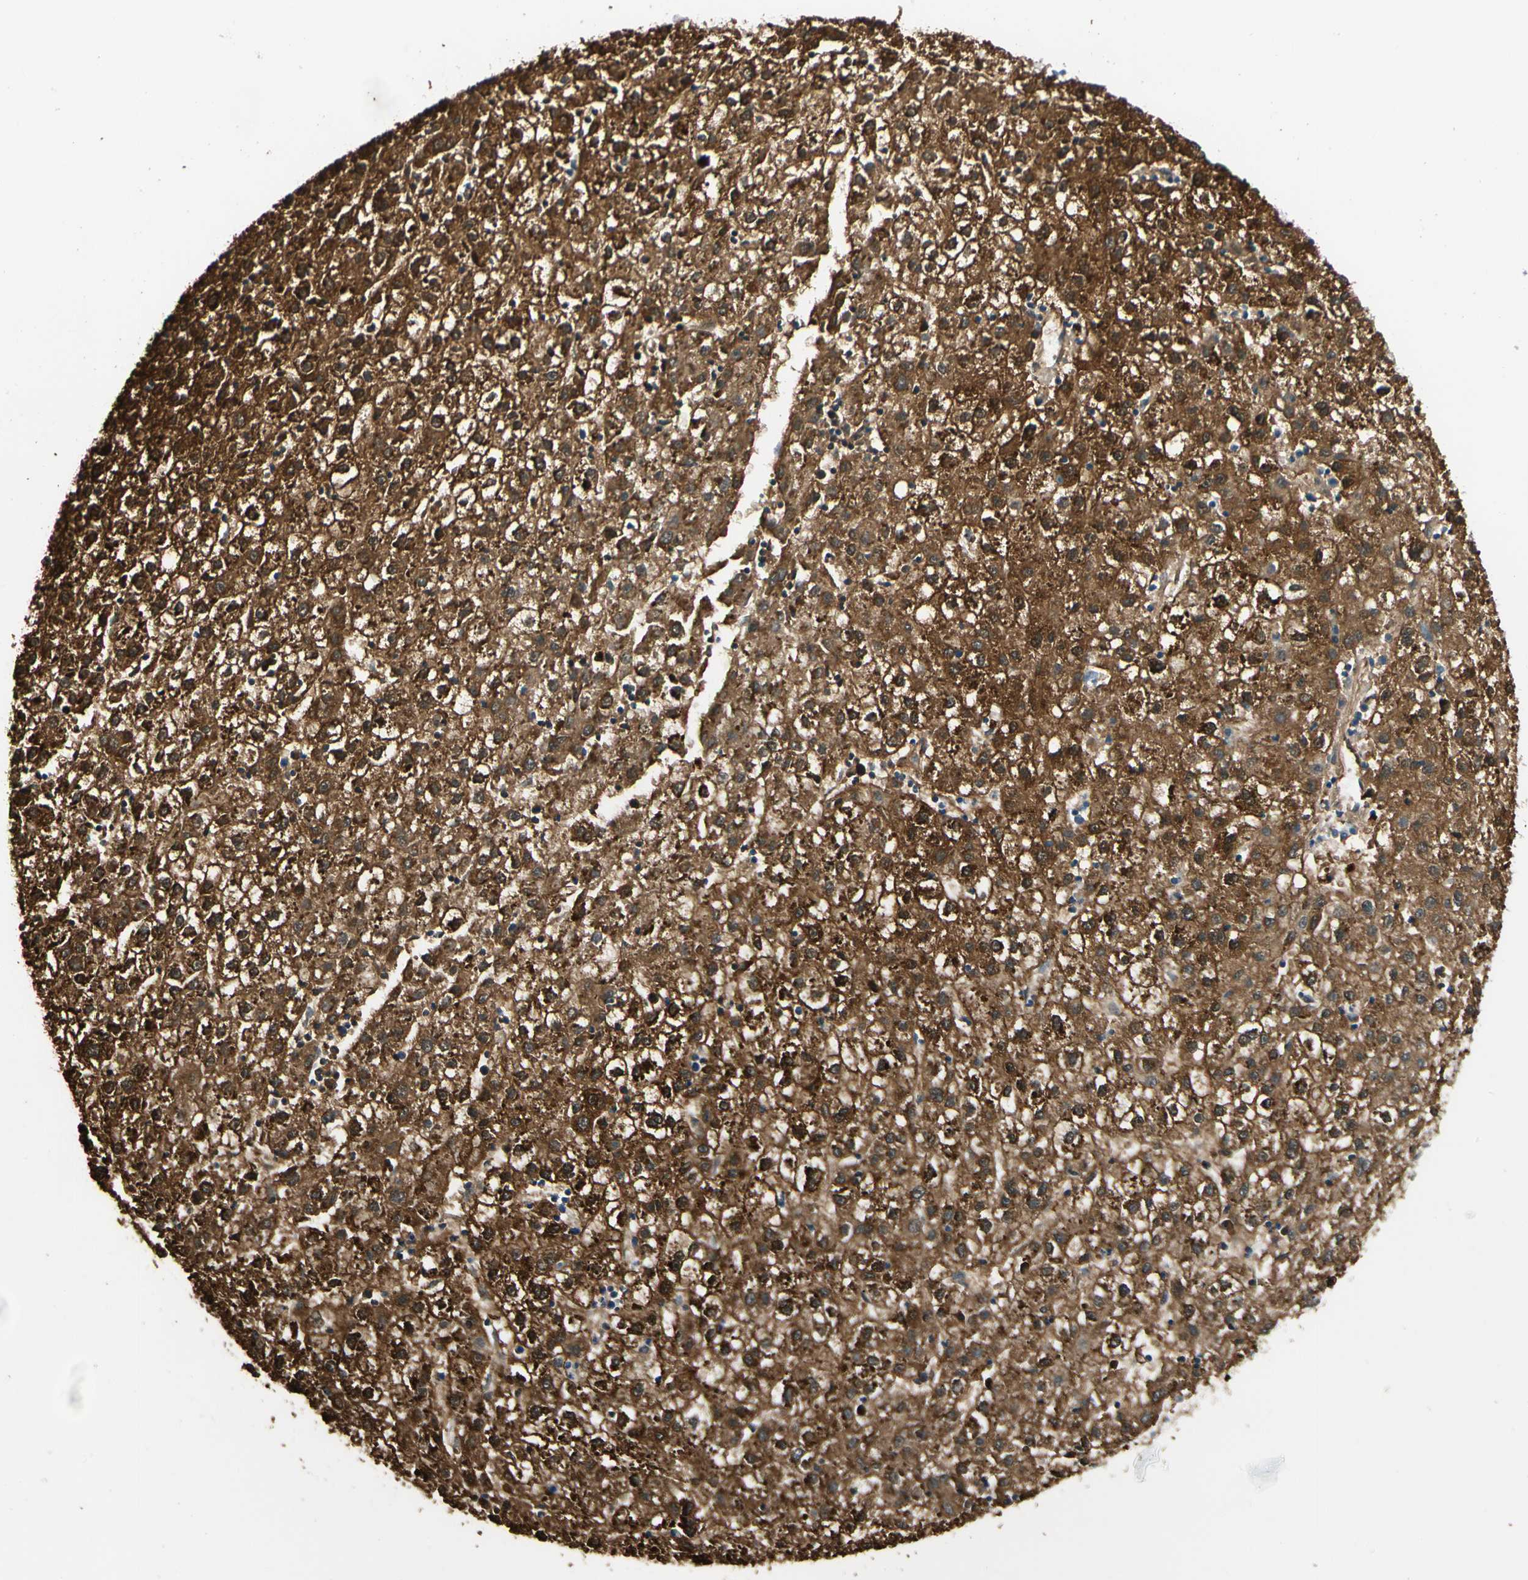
{"staining": {"intensity": "strong", "quantity": ">75%", "location": "cytoplasmic/membranous,nuclear"}, "tissue": "liver cancer", "cell_type": "Tumor cells", "image_type": "cancer", "snomed": [{"axis": "morphology", "description": "Carcinoma, Hepatocellular, NOS"}, {"axis": "topography", "description": "Liver"}], "caption": "Protein expression analysis of liver cancer (hepatocellular carcinoma) demonstrates strong cytoplasmic/membranous and nuclear staining in approximately >75% of tumor cells.", "gene": "GNE", "patient": {"sex": "male", "age": 72}}